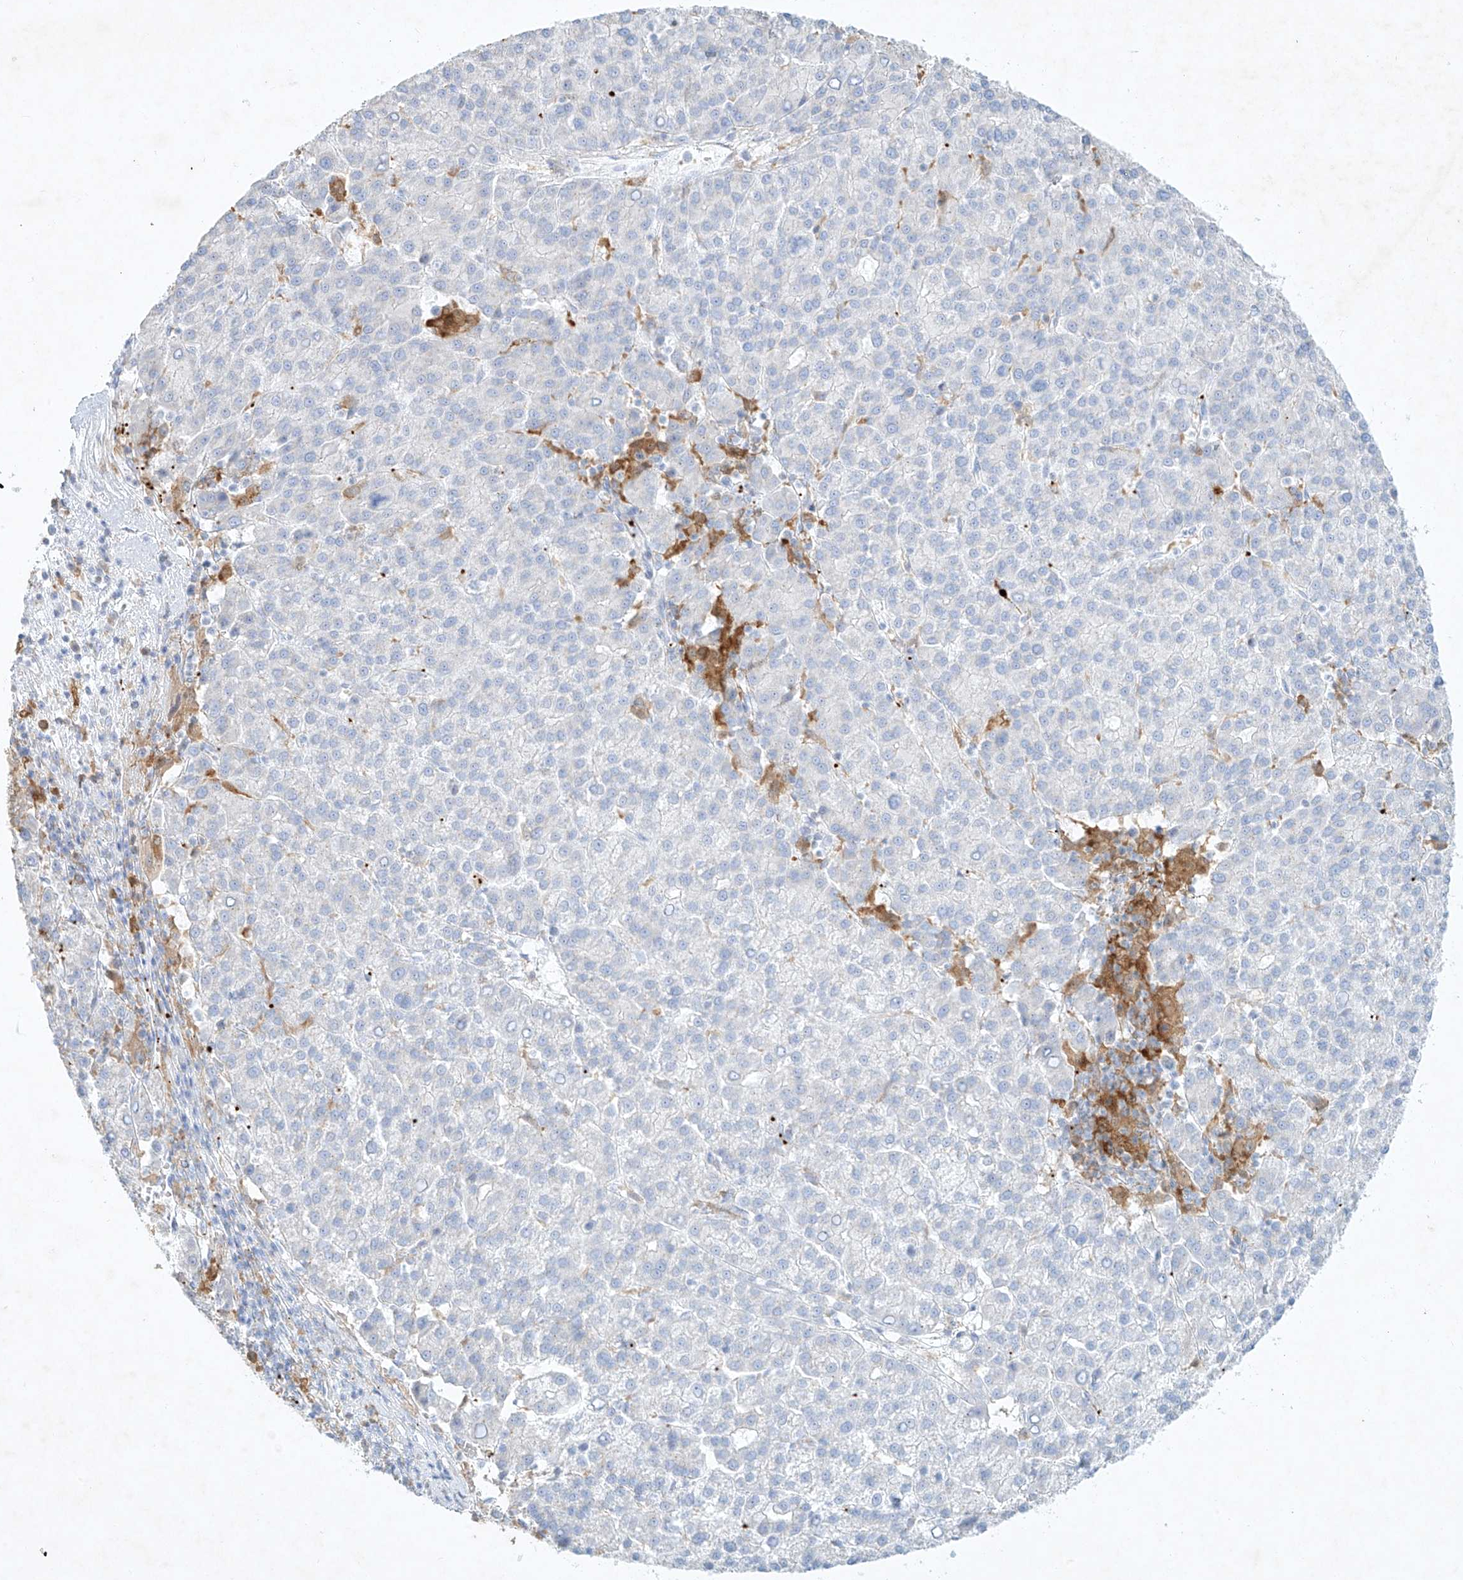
{"staining": {"intensity": "negative", "quantity": "none", "location": "none"}, "tissue": "liver cancer", "cell_type": "Tumor cells", "image_type": "cancer", "snomed": [{"axis": "morphology", "description": "Carcinoma, Hepatocellular, NOS"}, {"axis": "topography", "description": "Liver"}], "caption": "Liver cancer (hepatocellular carcinoma) was stained to show a protein in brown. There is no significant expression in tumor cells. The staining was performed using DAB to visualize the protein expression in brown, while the nuclei were stained in blue with hematoxylin (Magnification: 20x).", "gene": "PLEK", "patient": {"sex": "female", "age": 58}}